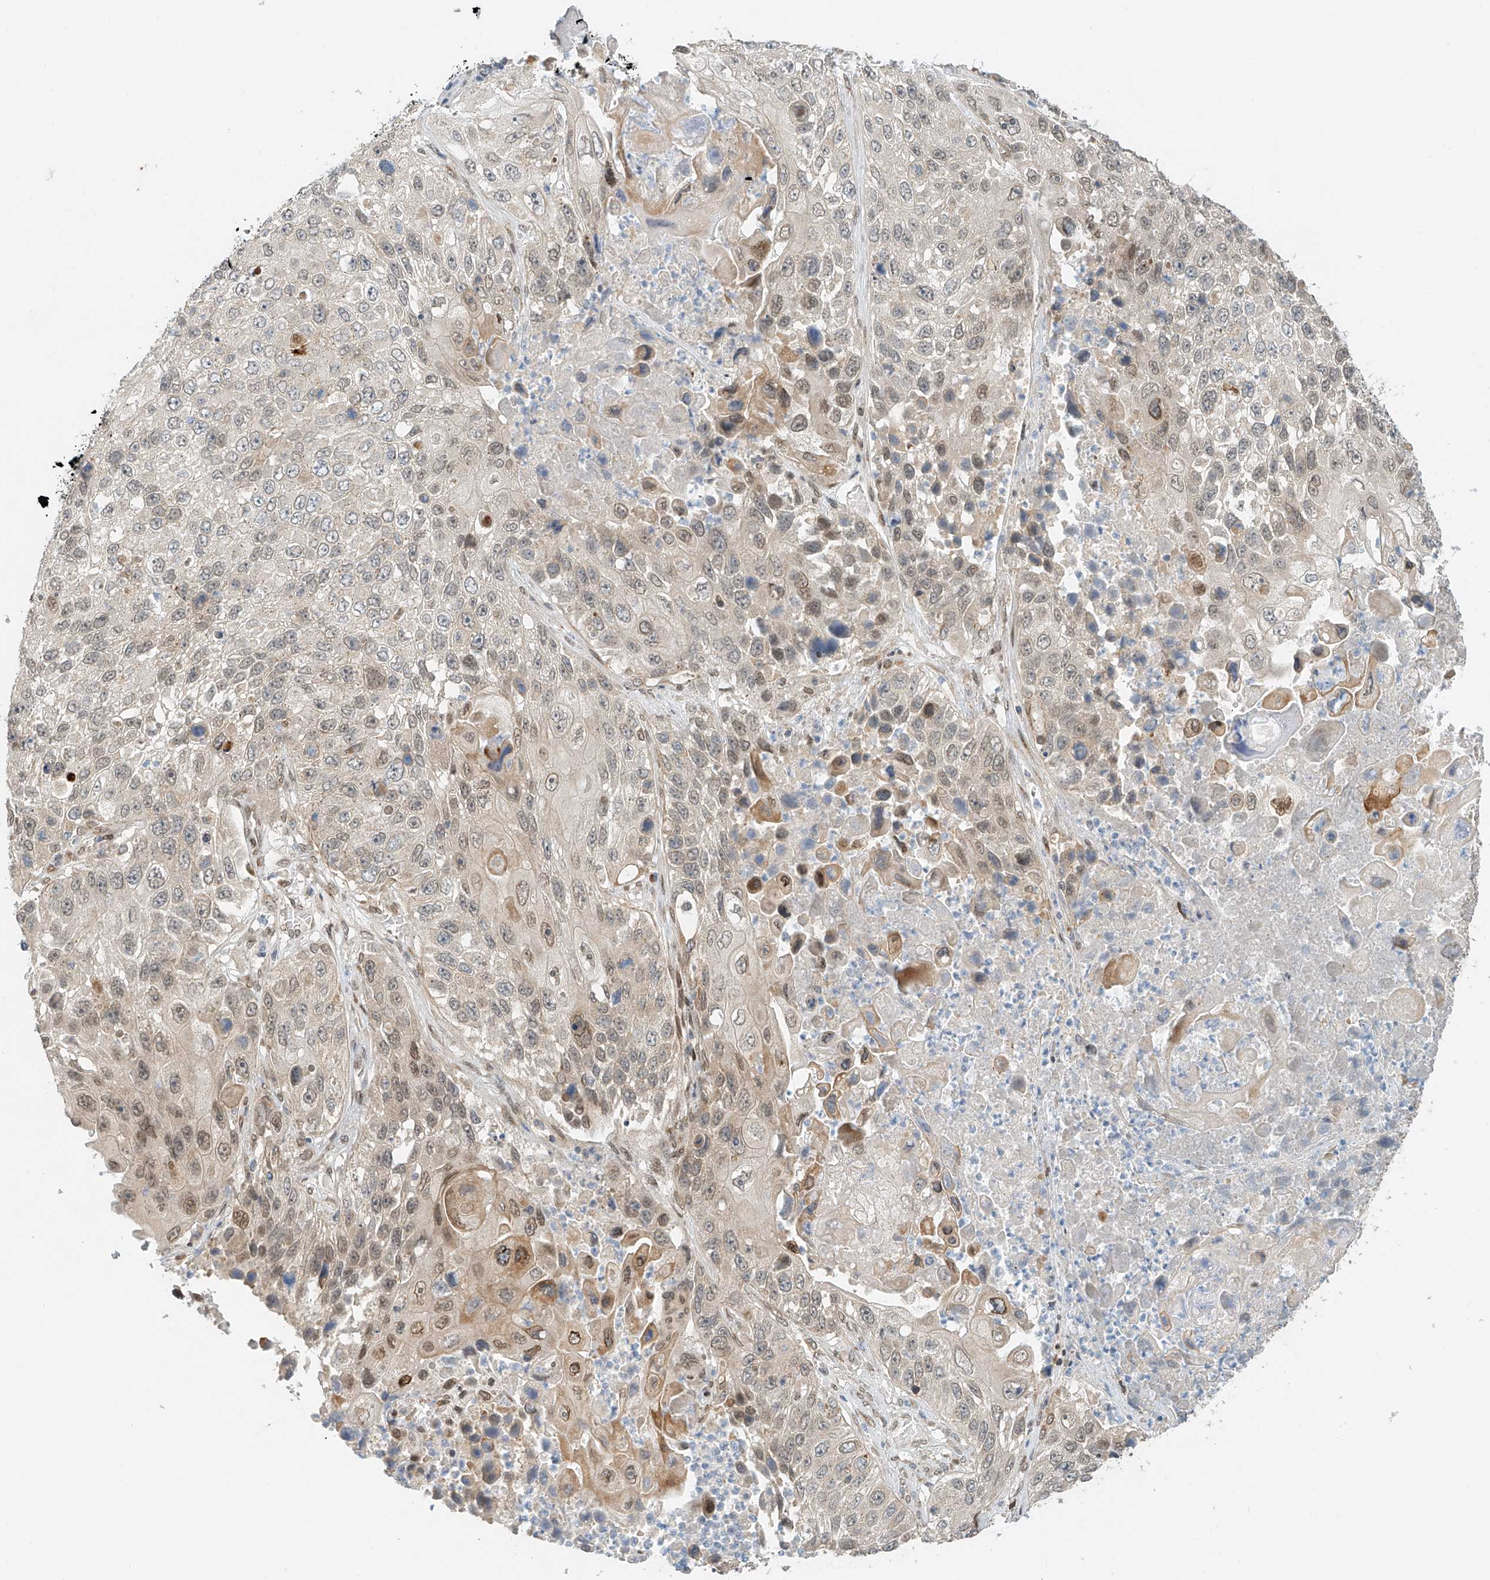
{"staining": {"intensity": "moderate", "quantity": "25%-75%", "location": "cytoplasmic/membranous,nuclear"}, "tissue": "lung cancer", "cell_type": "Tumor cells", "image_type": "cancer", "snomed": [{"axis": "morphology", "description": "Squamous cell carcinoma, NOS"}, {"axis": "topography", "description": "Lung"}], "caption": "Protein staining of lung cancer tissue exhibits moderate cytoplasmic/membranous and nuclear positivity in approximately 25%-75% of tumor cells.", "gene": "STARD9", "patient": {"sex": "male", "age": 61}}